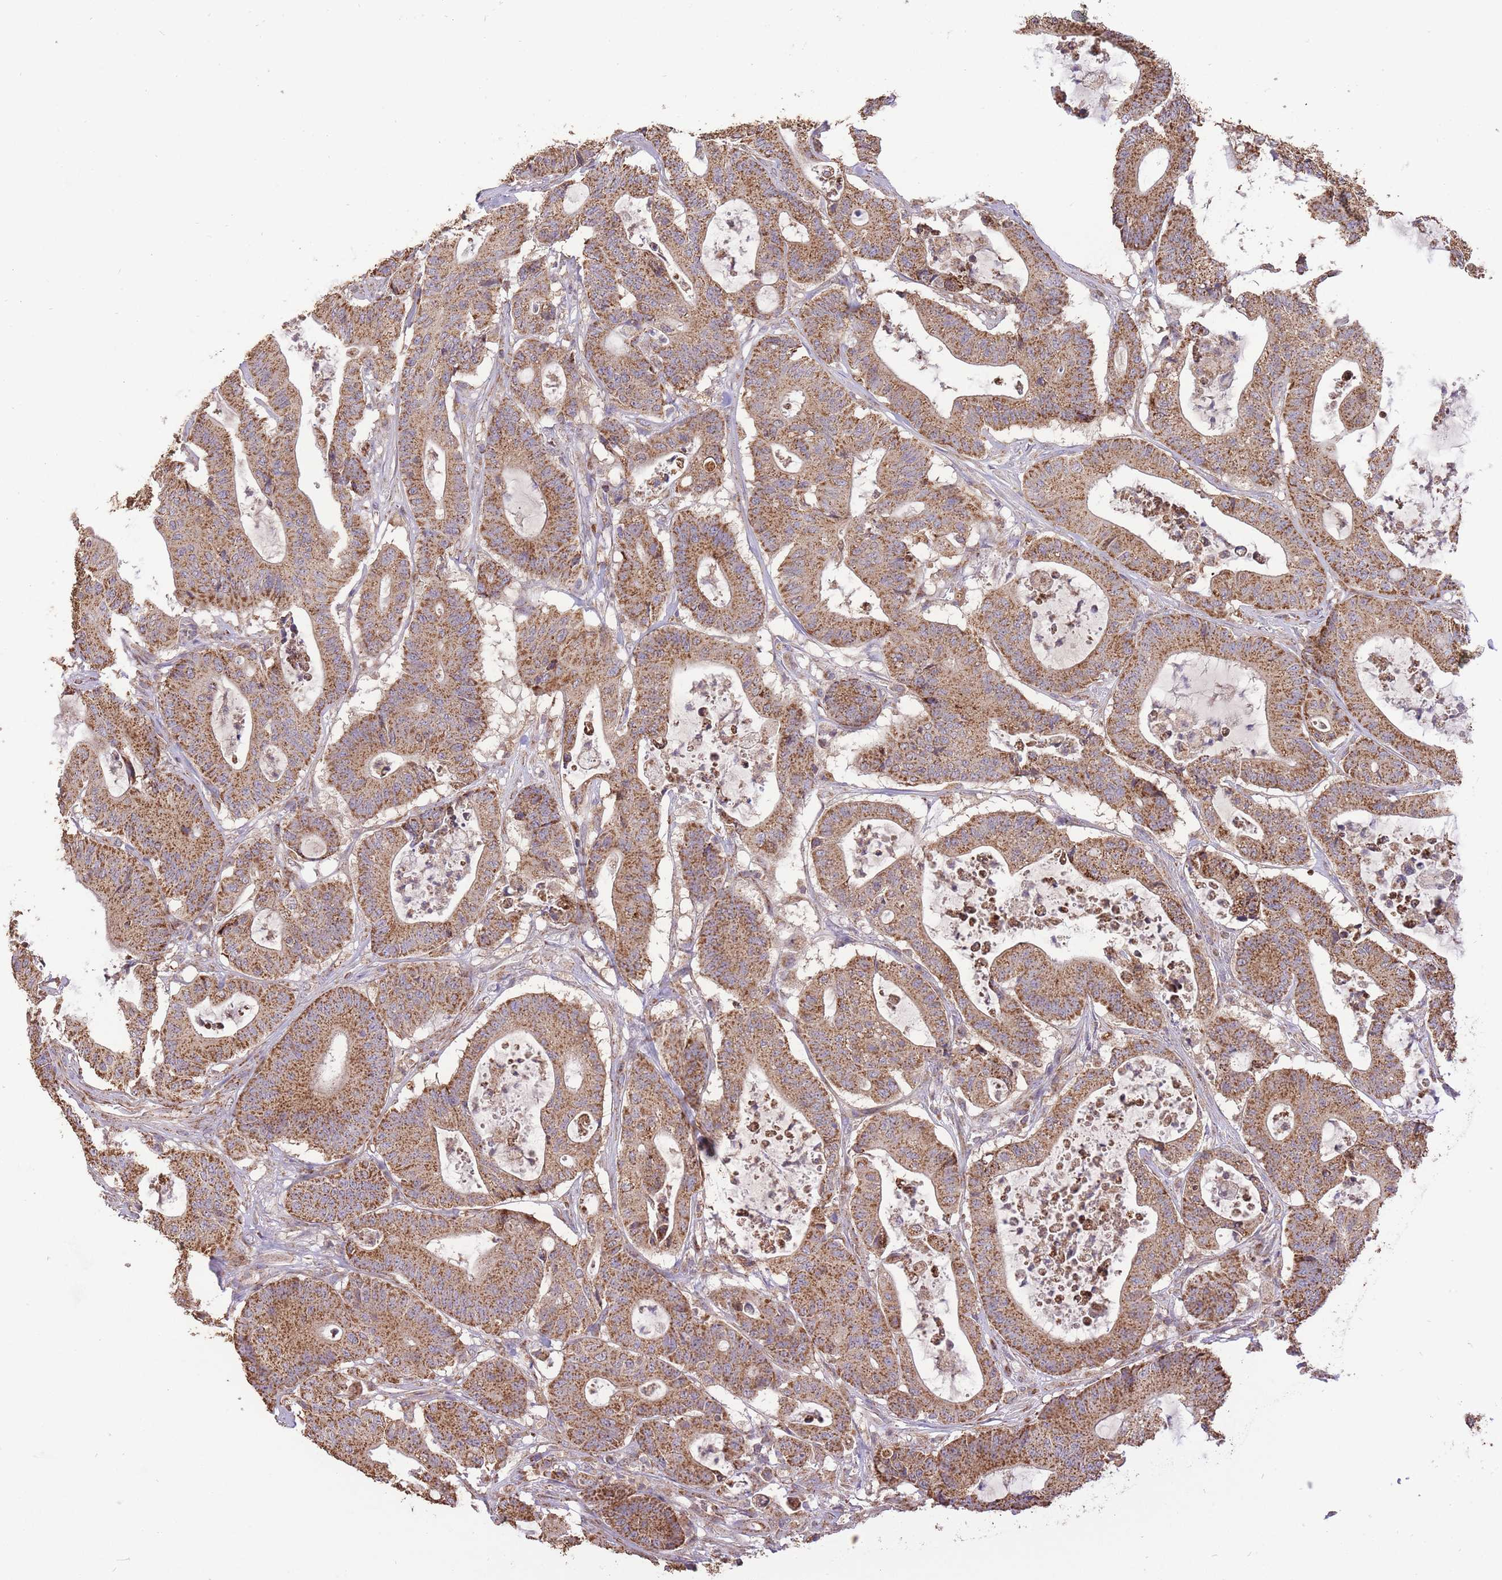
{"staining": {"intensity": "strong", "quantity": ">75%", "location": "cytoplasmic/membranous"}, "tissue": "colorectal cancer", "cell_type": "Tumor cells", "image_type": "cancer", "snomed": [{"axis": "morphology", "description": "Adenocarcinoma, NOS"}, {"axis": "topography", "description": "Colon"}], "caption": "DAB (3,3'-diaminobenzidine) immunohistochemical staining of human colorectal cancer displays strong cytoplasmic/membranous protein expression in about >75% of tumor cells.", "gene": "PREP", "patient": {"sex": "female", "age": 84}}